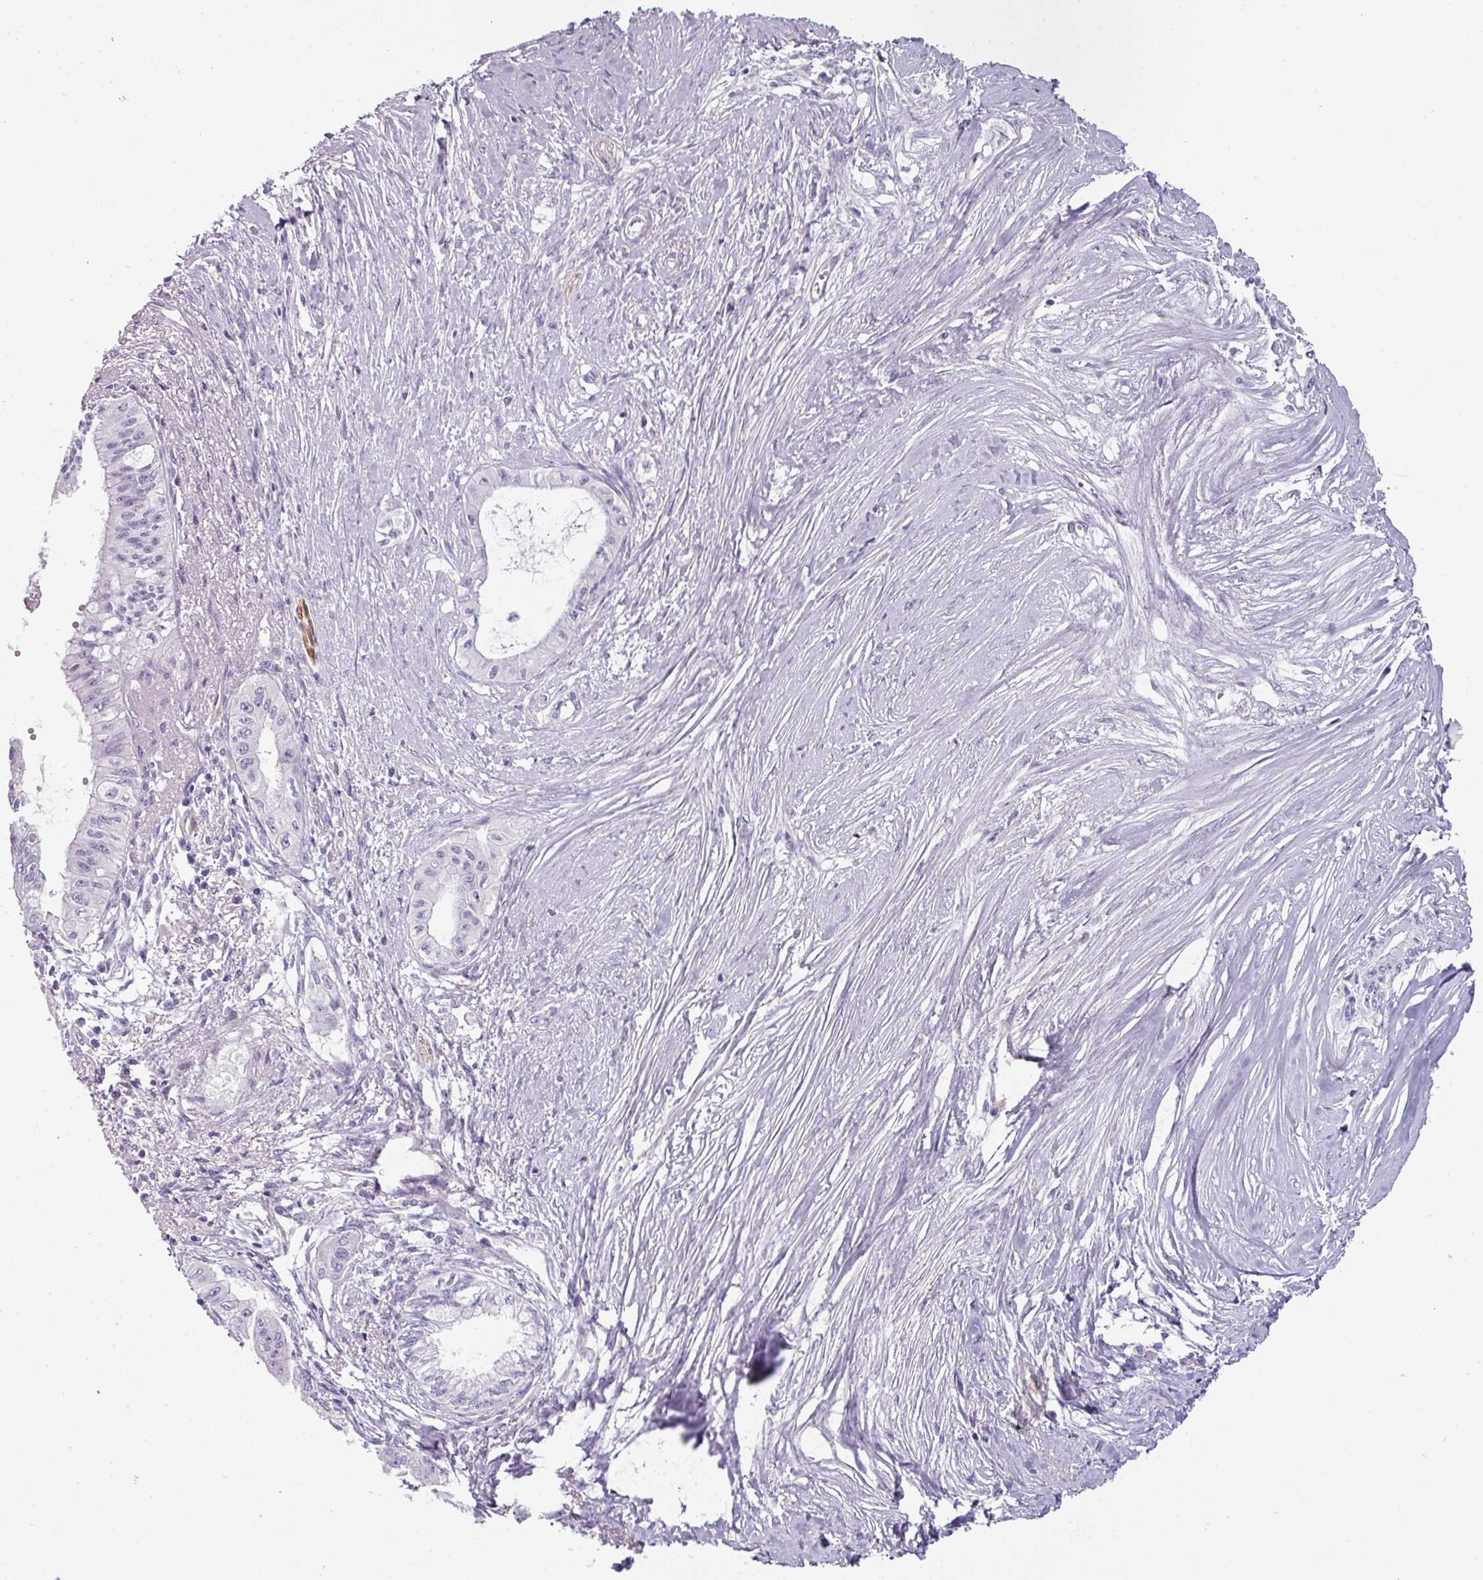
{"staining": {"intensity": "negative", "quantity": "none", "location": "none"}, "tissue": "pancreatic cancer", "cell_type": "Tumor cells", "image_type": "cancer", "snomed": [{"axis": "morphology", "description": "Adenocarcinoma, NOS"}, {"axis": "topography", "description": "Pancreas"}], "caption": "Immunohistochemistry (IHC) photomicrograph of neoplastic tissue: pancreatic adenocarcinoma stained with DAB demonstrates no significant protein expression in tumor cells.", "gene": "EYA3", "patient": {"sex": "male", "age": 71}}